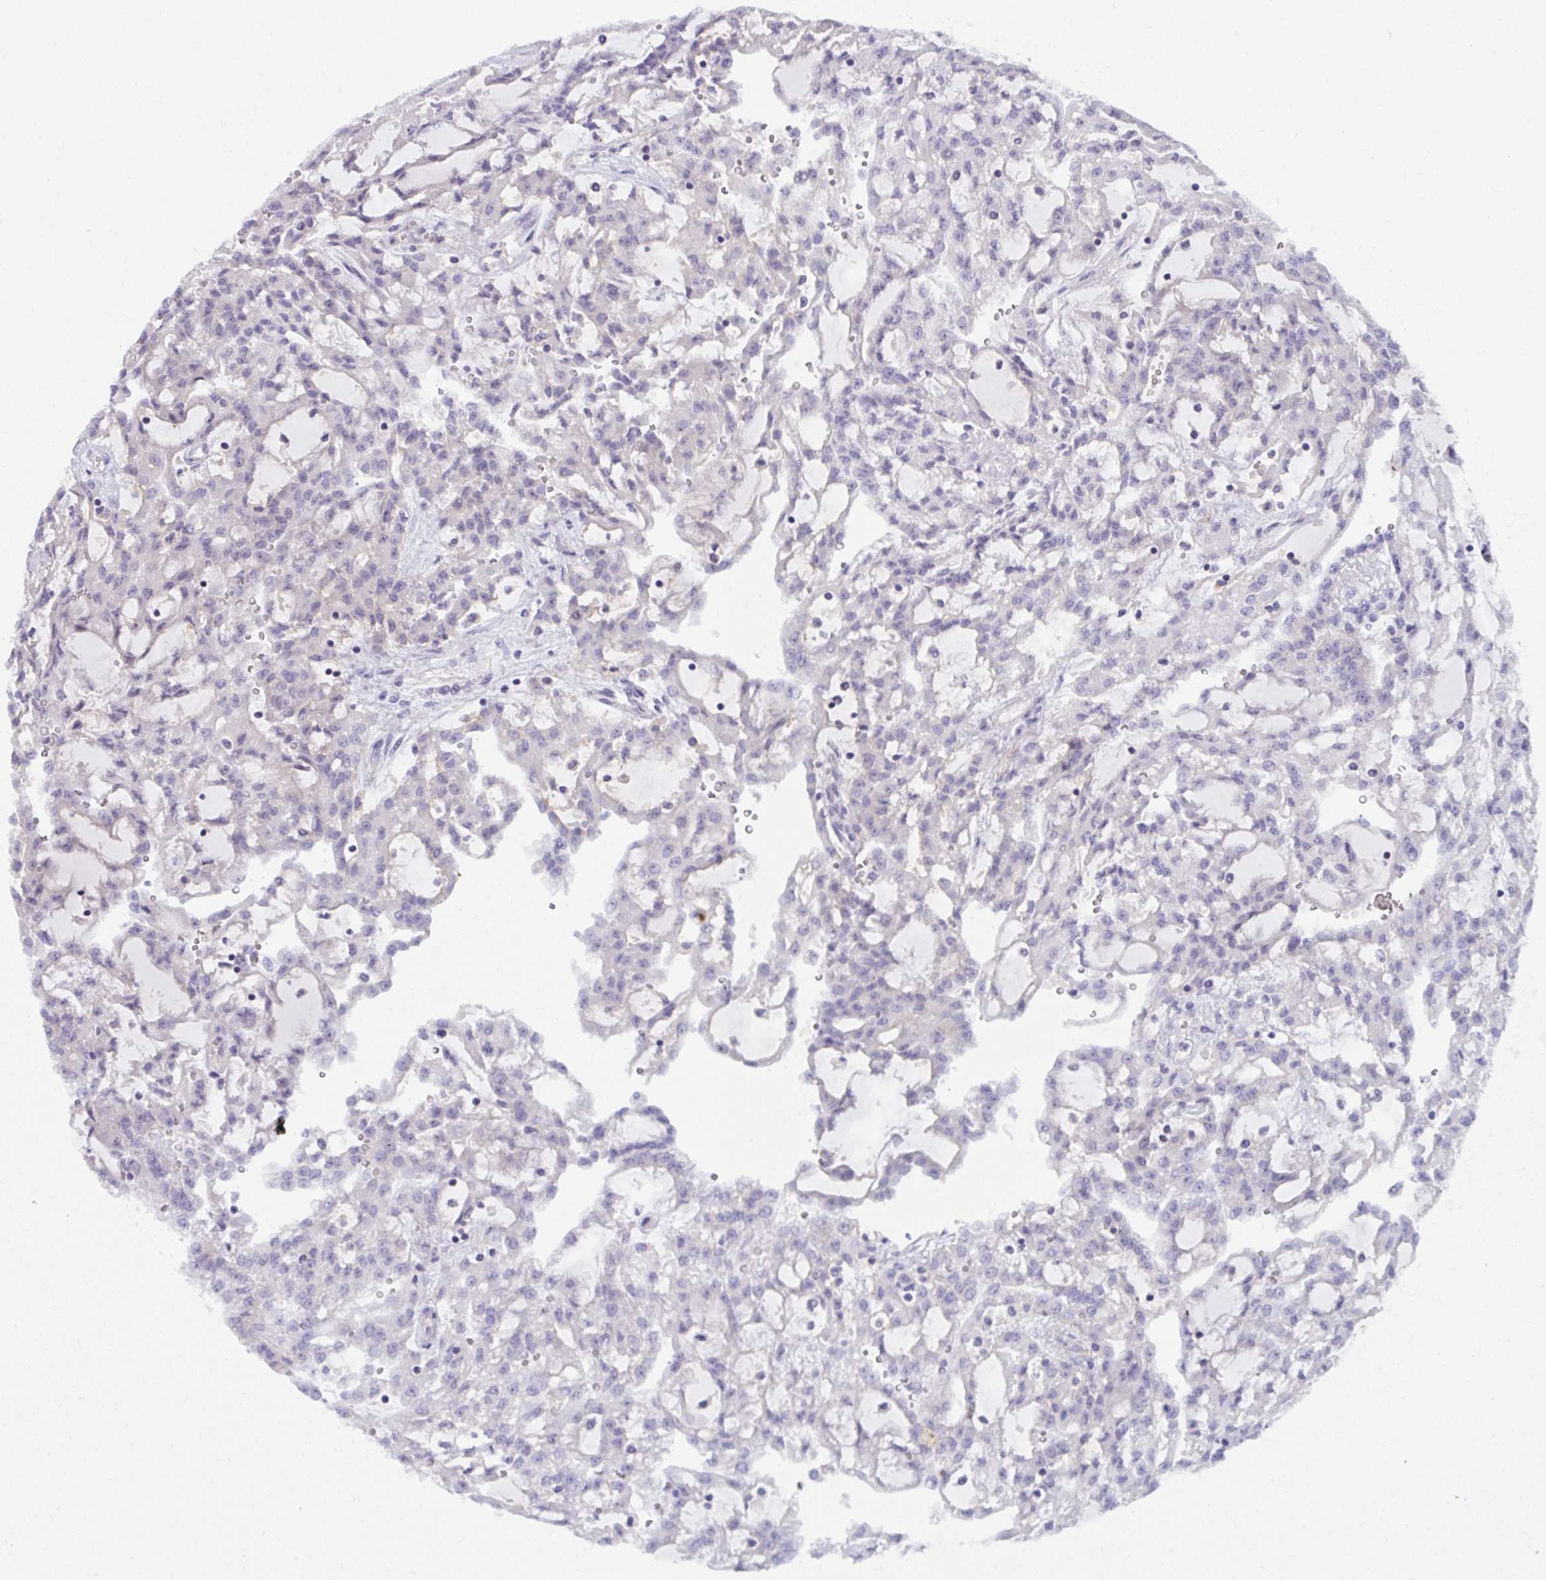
{"staining": {"intensity": "negative", "quantity": "none", "location": "none"}, "tissue": "renal cancer", "cell_type": "Tumor cells", "image_type": "cancer", "snomed": [{"axis": "morphology", "description": "Adenocarcinoma, NOS"}, {"axis": "topography", "description": "Kidney"}], "caption": "This is an IHC micrograph of human renal adenocarcinoma. There is no staining in tumor cells.", "gene": "MUS81", "patient": {"sex": "male", "age": 63}}